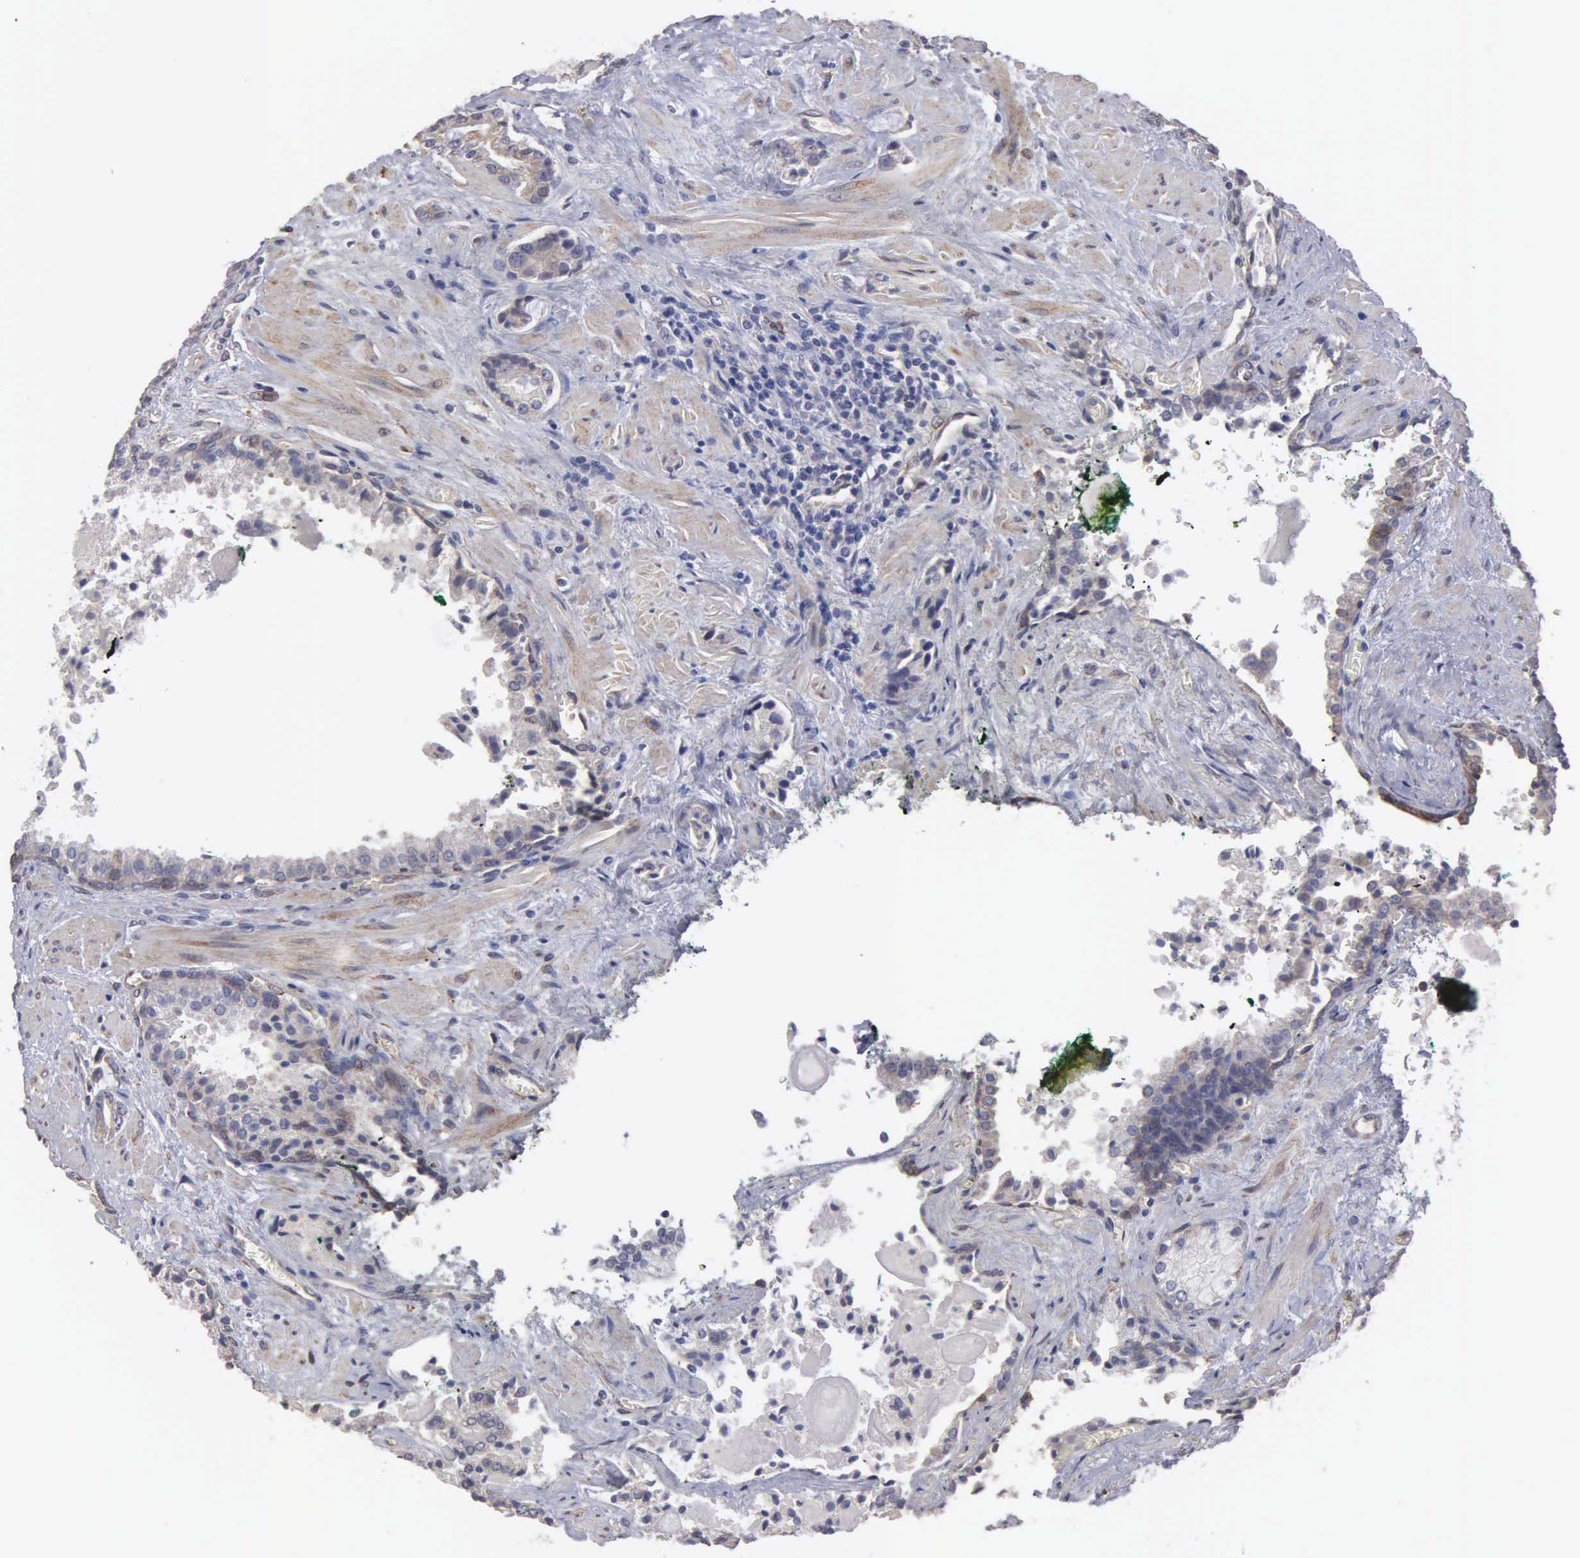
{"staining": {"intensity": "weak", "quantity": "<25%", "location": "cytoplasmic/membranous"}, "tissue": "prostate cancer", "cell_type": "Tumor cells", "image_type": "cancer", "snomed": [{"axis": "morphology", "description": "Adenocarcinoma, Medium grade"}, {"axis": "topography", "description": "Prostate"}], "caption": "A photomicrograph of human prostate cancer is negative for staining in tumor cells.", "gene": "LIN52", "patient": {"sex": "male", "age": 70}}